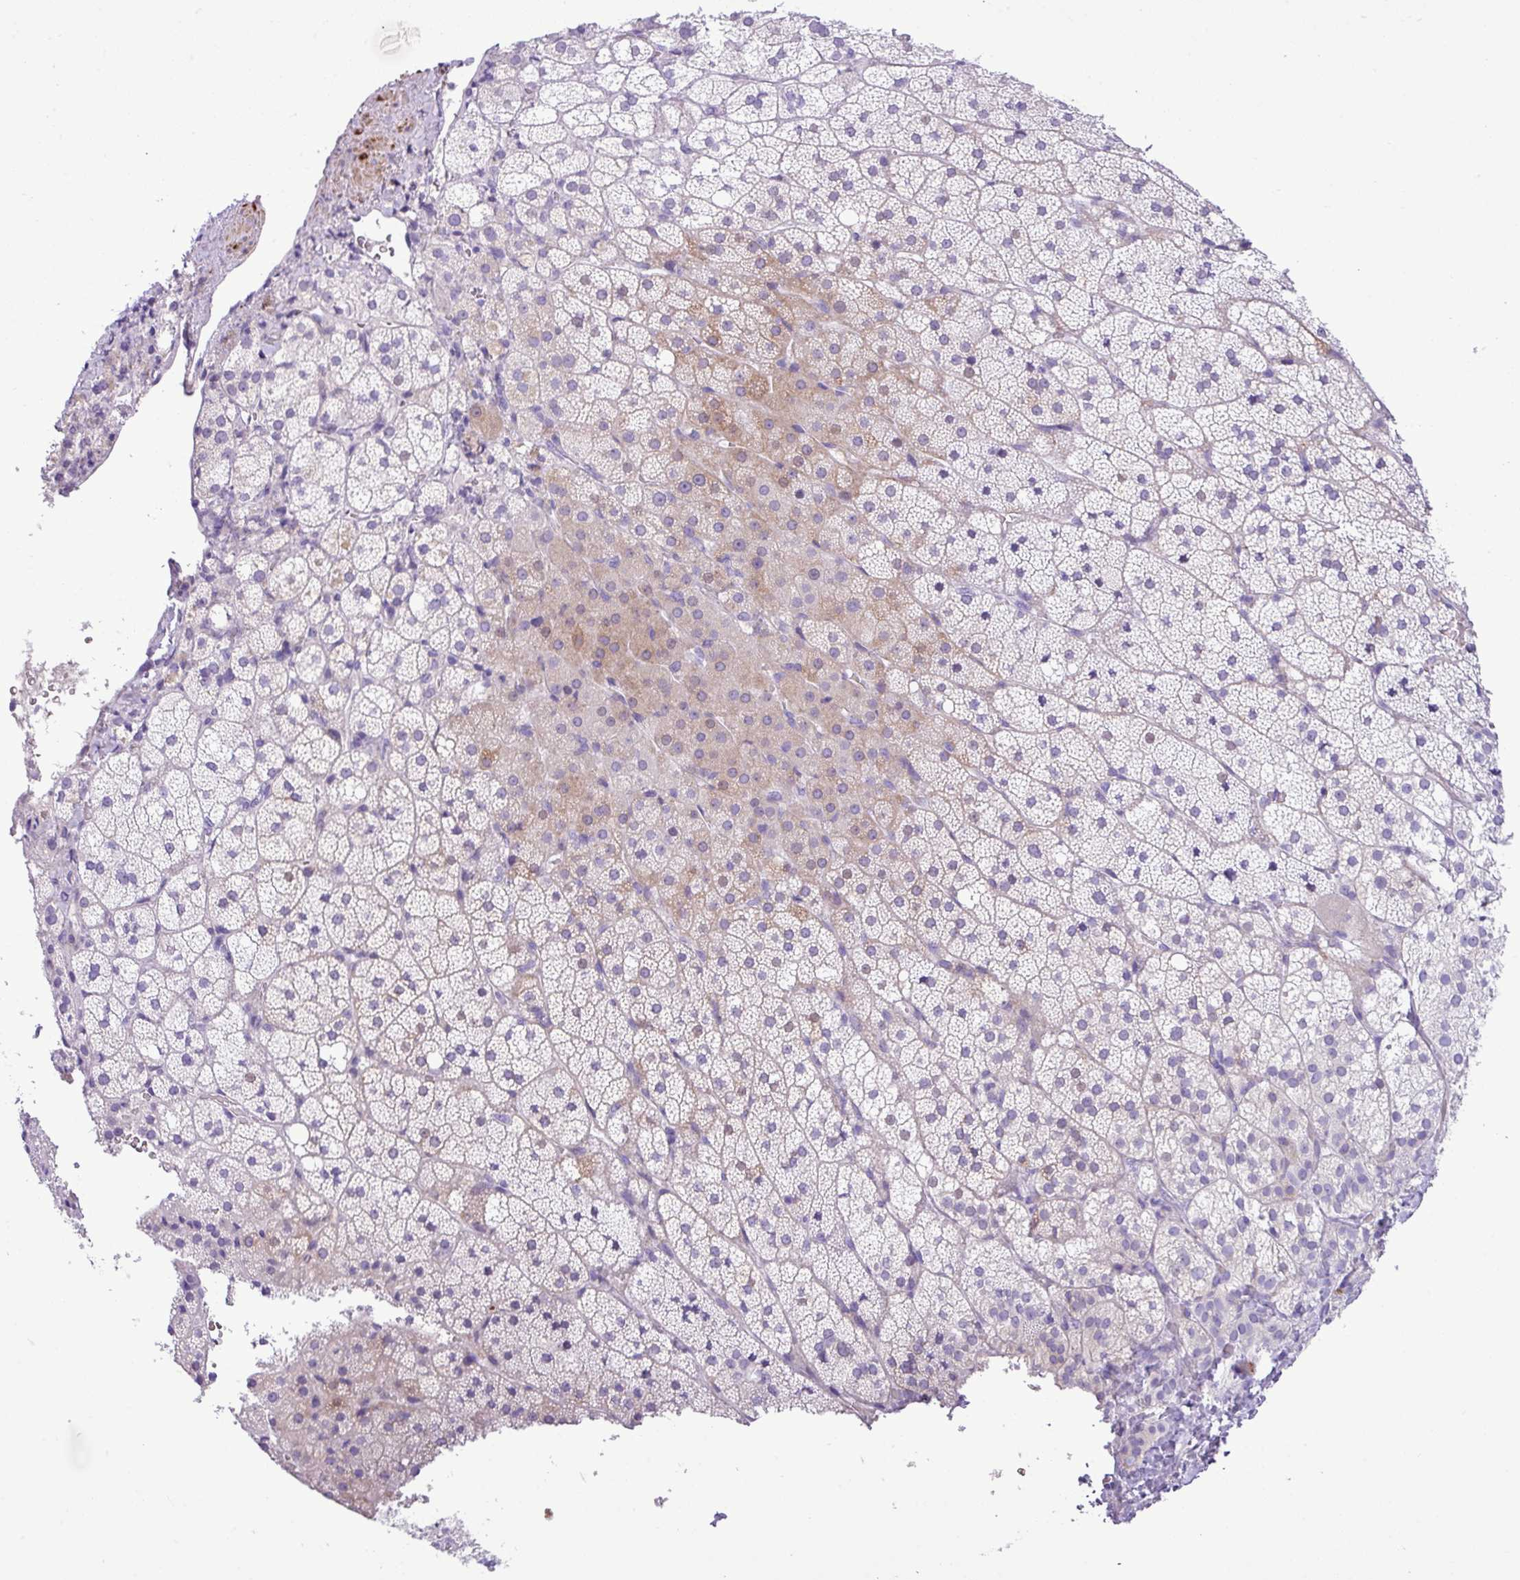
{"staining": {"intensity": "weak", "quantity": "<25%", "location": "cytoplasmic/membranous"}, "tissue": "adrenal gland", "cell_type": "Glandular cells", "image_type": "normal", "snomed": [{"axis": "morphology", "description": "Normal tissue, NOS"}, {"axis": "topography", "description": "Adrenal gland"}], "caption": "IHC image of normal adrenal gland stained for a protein (brown), which shows no staining in glandular cells.", "gene": "ZSCAN5A", "patient": {"sex": "male", "age": 53}}